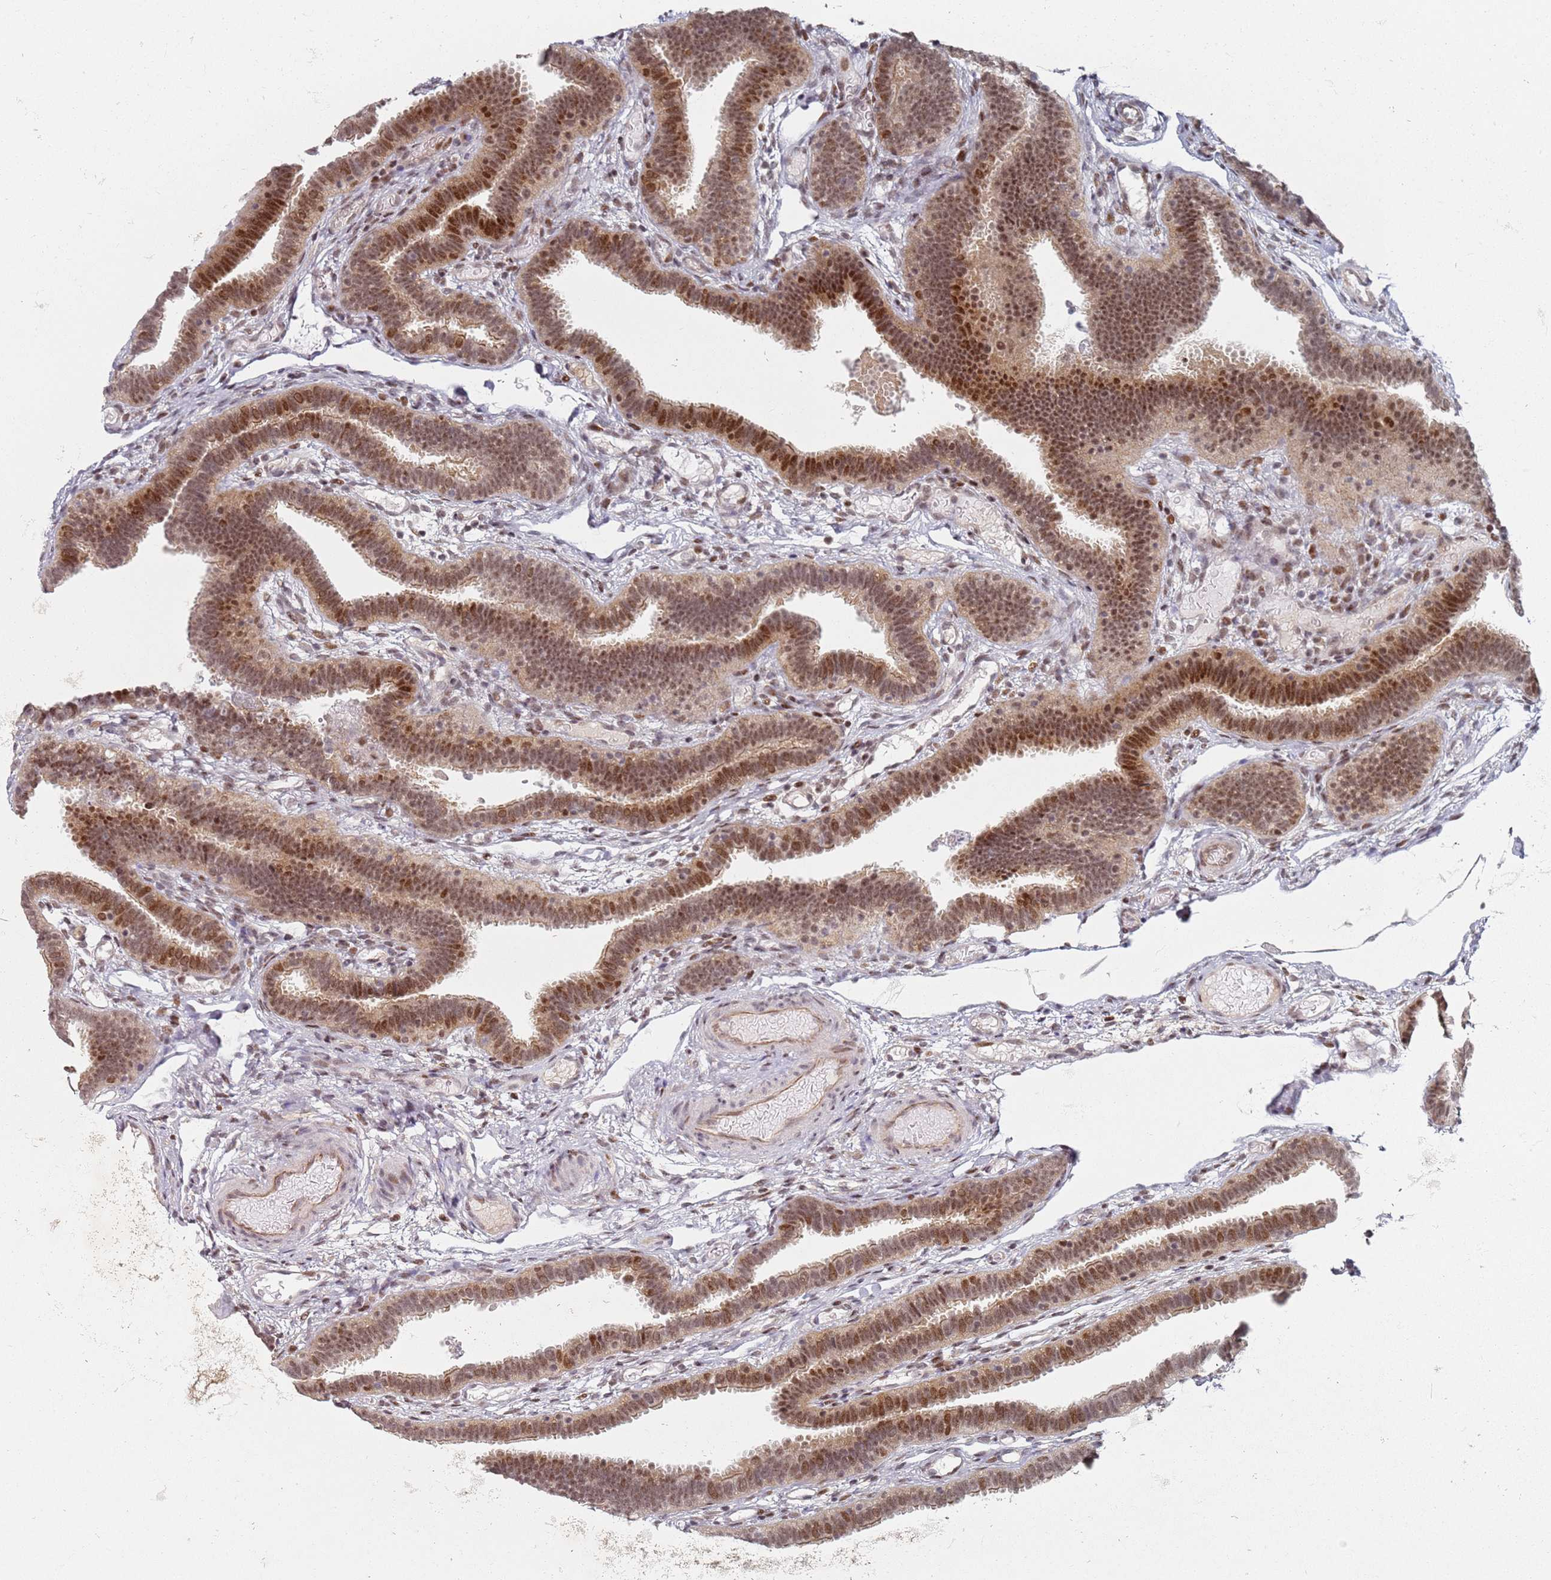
{"staining": {"intensity": "strong", "quantity": ">75%", "location": "cytoplasmic/membranous,nuclear"}, "tissue": "fallopian tube", "cell_type": "Glandular cells", "image_type": "normal", "snomed": [{"axis": "morphology", "description": "Normal tissue, NOS"}, {"axis": "topography", "description": "Fallopian tube"}], "caption": "Unremarkable fallopian tube reveals strong cytoplasmic/membranous,nuclear expression in about >75% of glandular cells, visualized by immunohistochemistry. (Brightfield microscopy of DAB IHC at high magnification).", "gene": "ATF6B", "patient": {"sex": "female", "age": 37}}